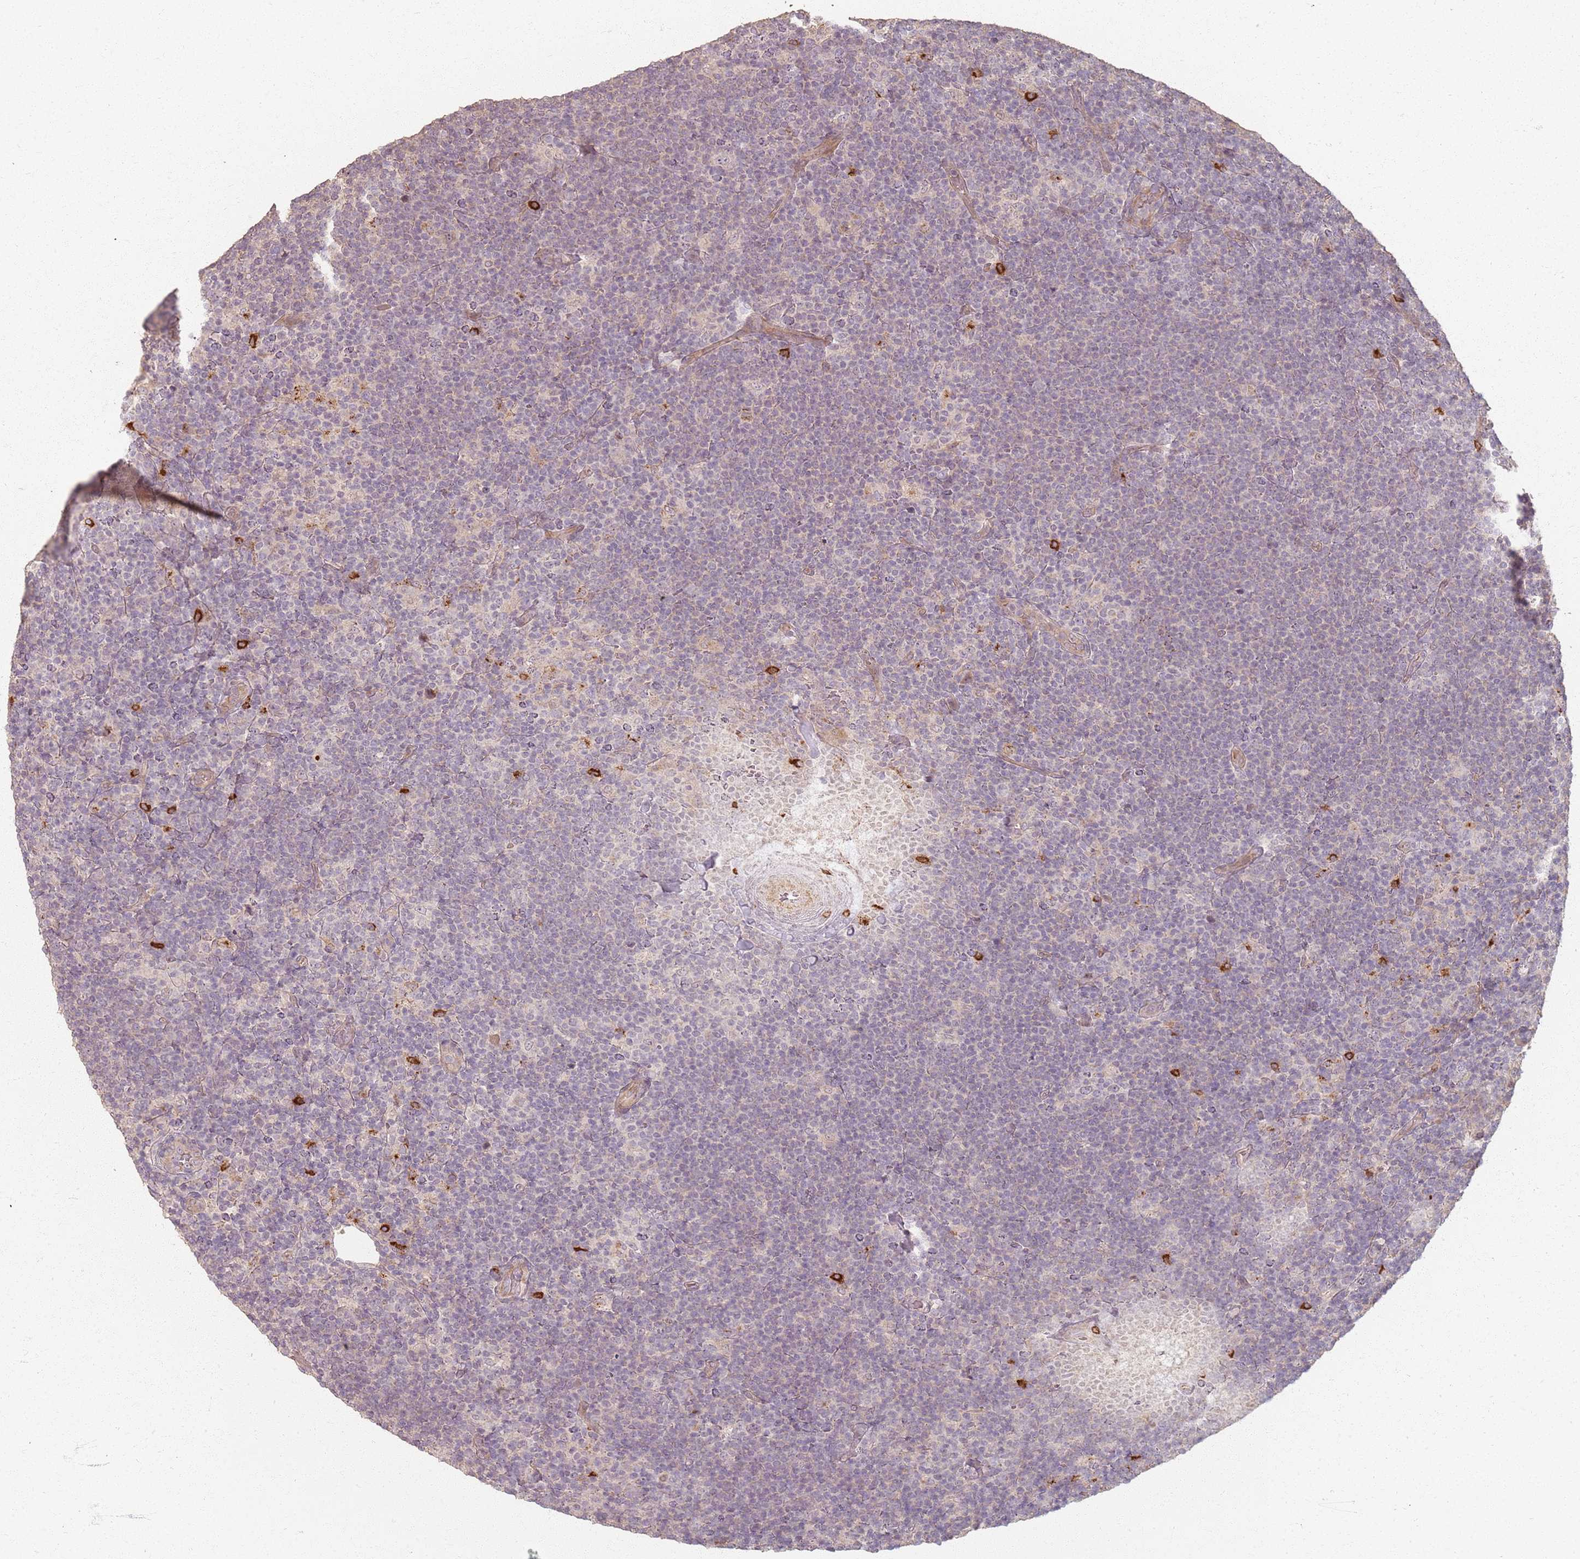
{"staining": {"intensity": "negative", "quantity": "none", "location": "none"}, "tissue": "lymphoma", "cell_type": "Tumor cells", "image_type": "cancer", "snomed": [{"axis": "morphology", "description": "Hodgkin's disease, NOS"}, {"axis": "topography", "description": "Lymph node"}], "caption": "The micrograph demonstrates no staining of tumor cells in lymphoma. (Brightfield microscopy of DAB immunohistochemistry (IHC) at high magnification).", "gene": "CCDC168", "patient": {"sex": "female", "age": 57}}